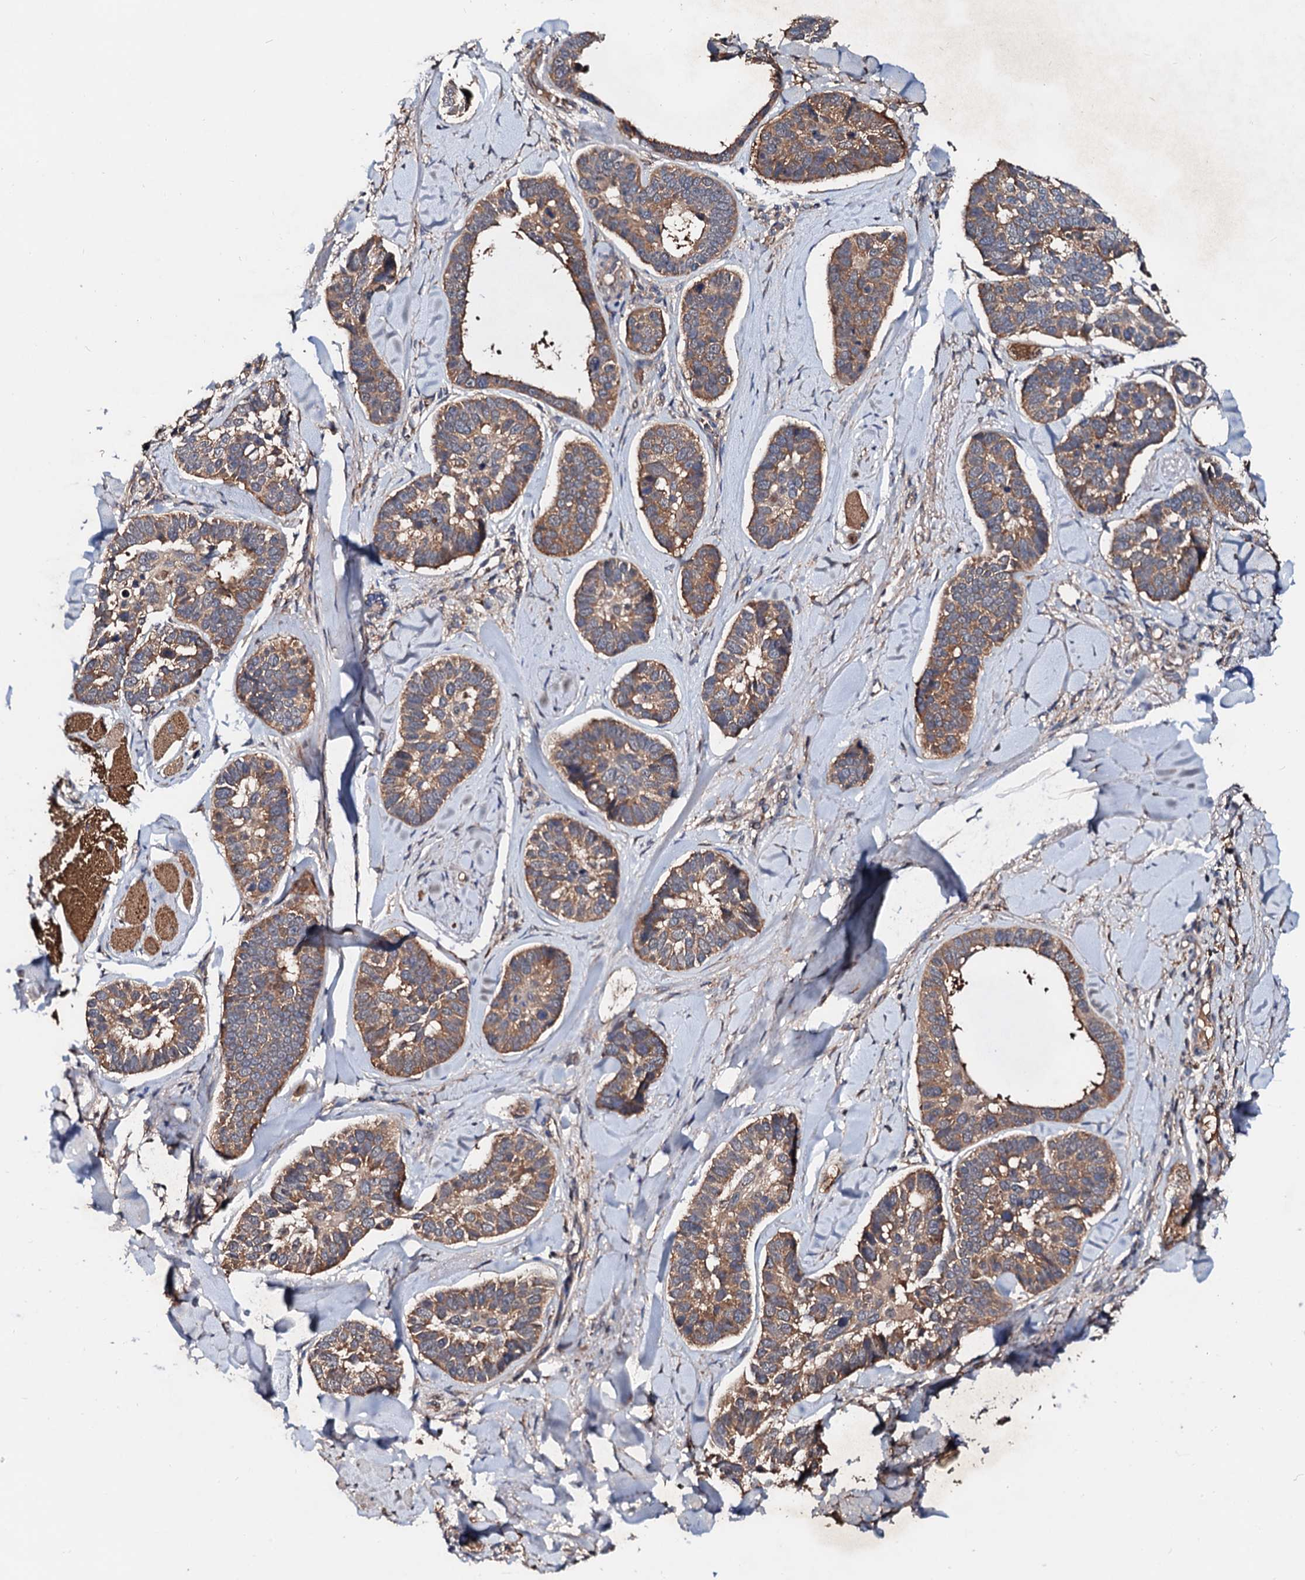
{"staining": {"intensity": "moderate", "quantity": ">75%", "location": "cytoplasmic/membranous"}, "tissue": "skin cancer", "cell_type": "Tumor cells", "image_type": "cancer", "snomed": [{"axis": "morphology", "description": "Basal cell carcinoma"}, {"axis": "topography", "description": "Skin"}], "caption": "Basal cell carcinoma (skin) stained with a brown dye displays moderate cytoplasmic/membranous positive staining in approximately >75% of tumor cells.", "gene": "EXTL1", "patient": {"sex": "male", "age": 62}}